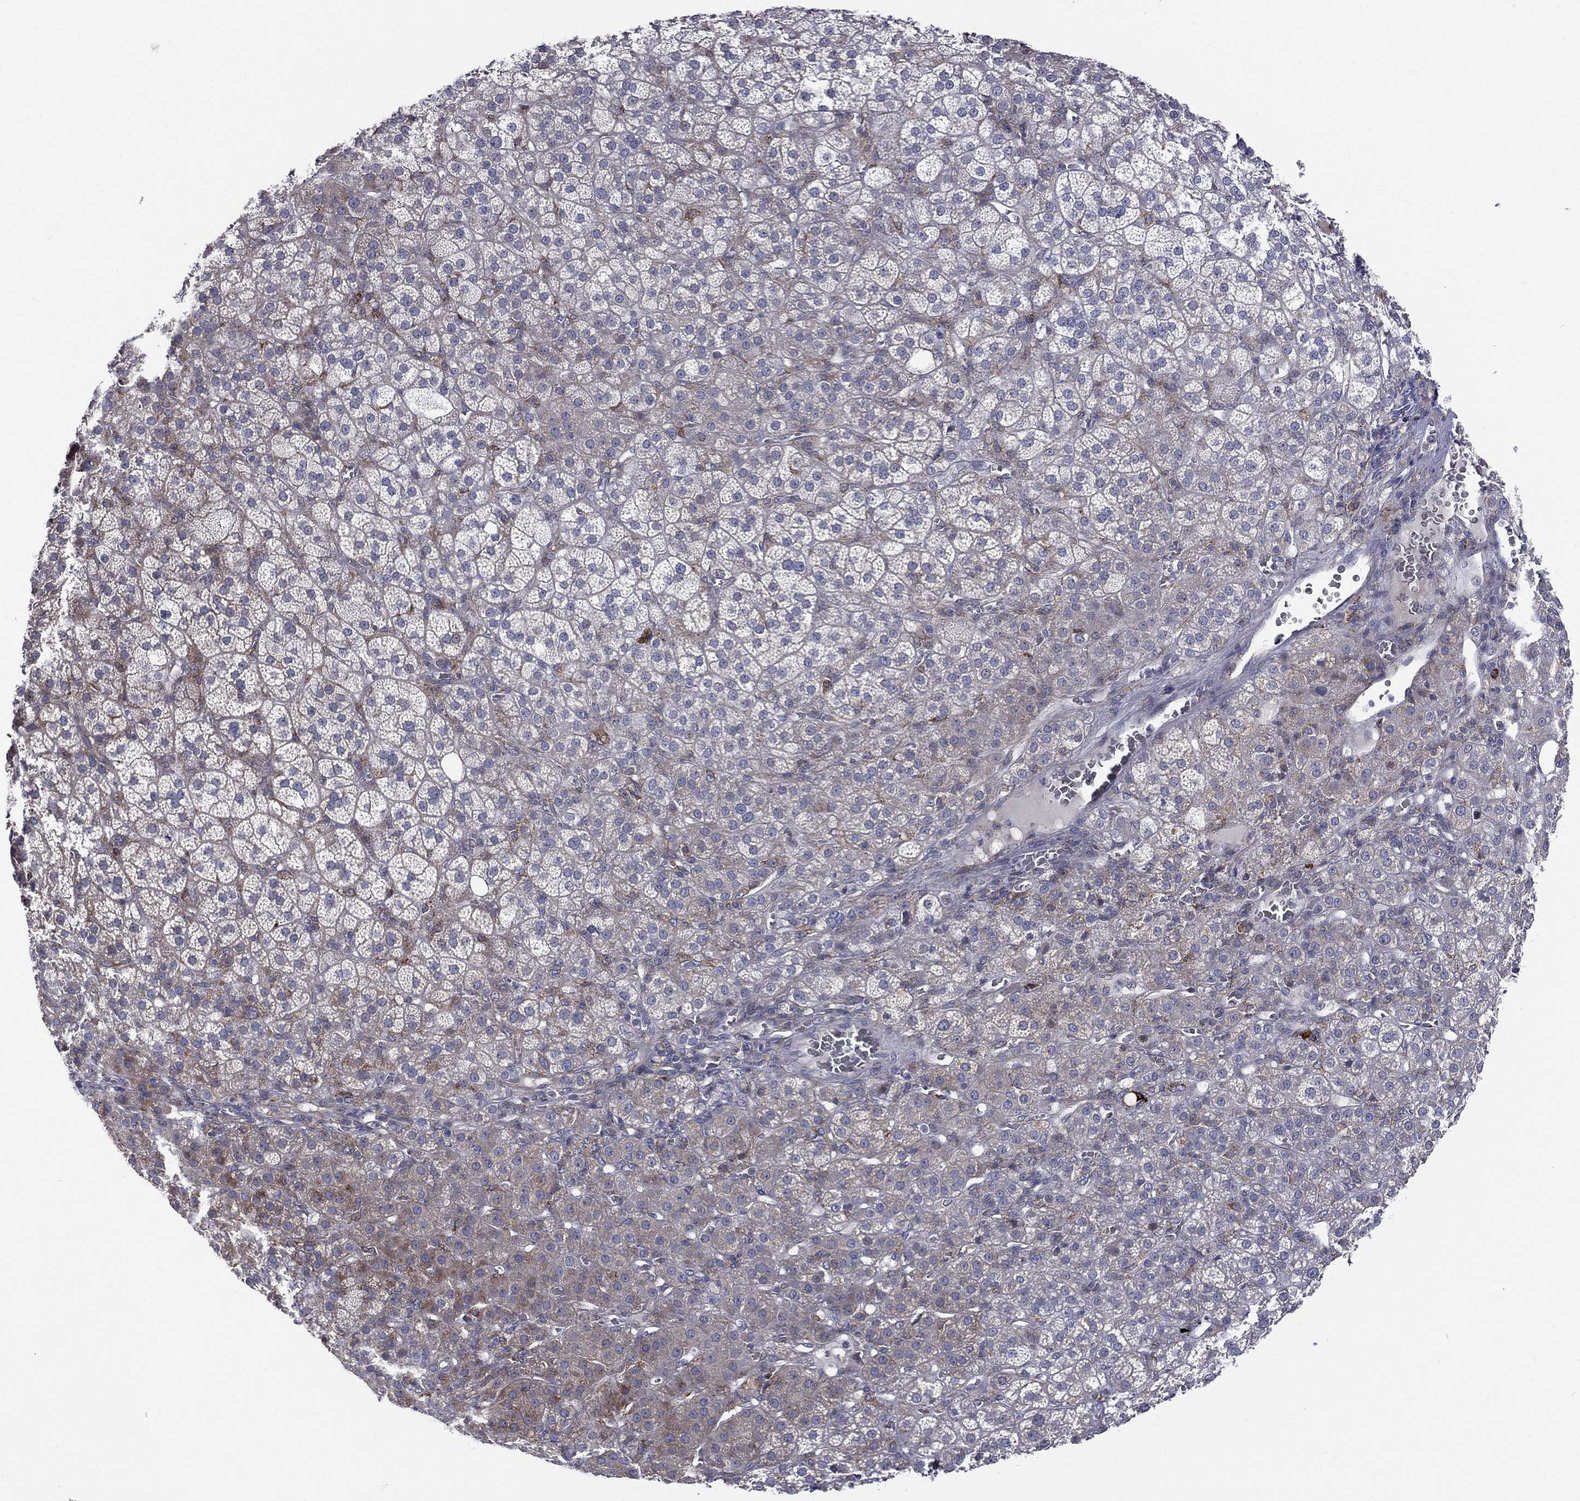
{"staining": {"intensity": "moderate", "quantity": "<25%", "location": "cytoplasmic/membranous"}, "tissue": "adrenal gland", "cell_type": "Glandular cells", "image_type": "normal", "snomed": [{"axis": "morphology", "description": "Normal tissue, NOS"}, {"axis": "topography", "description": "Adrenal gland"}], "caption": "Brown immunohistochemical staining in benign adrenal gland displays moderate cytoplasmic/membranous staining in approximately <25% of glandular cells. The staining was performed using DAB (3,3'-diaminobenzidine), with brown indicating positive protein expression. Nuclei are stained blue with hematoxylin.", "gene": "C20orf96", "patient": {"sex": "female", "age": 60}}